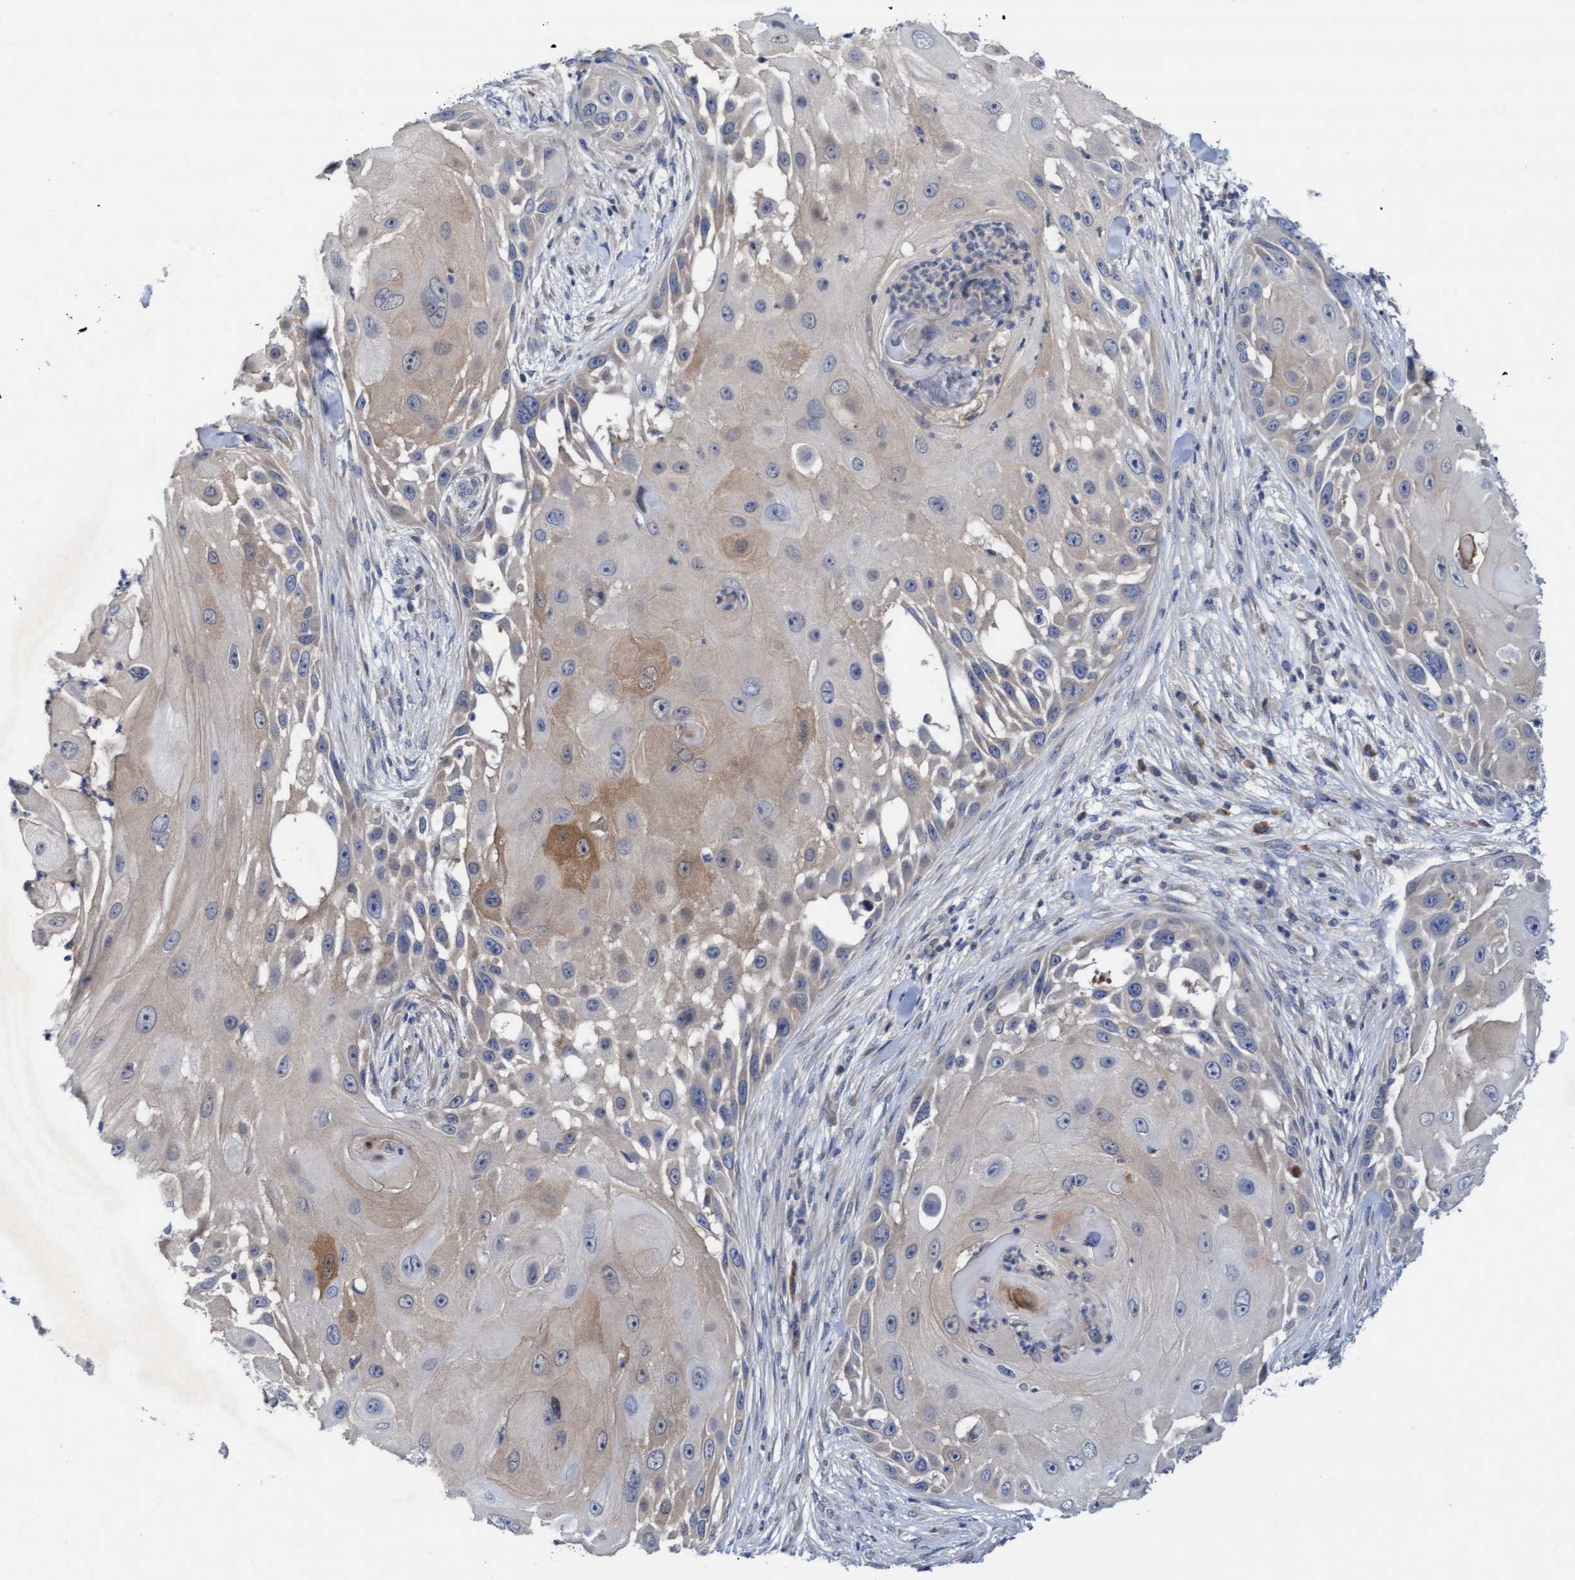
{"staining": {"intensity": "weak", "quantity": "25%-75%", "location": "cytoplasmic/membranous"}, "tissue": "skin cancer", "cell_type": "Tumor cells", "image_type": "cancer", "snomed": [{"axis": "morphology", "description": "Squamous cell carcinoma, NOS"}, {"axis": "topography", "description": "Skin"}], "caption": "A histopathology image of skin cancer (squamous cell carcinoma) stained for a protein exhibits weak cytoplasmic/membranous brown staining in tumor cells.", "gene": "PLCD1", "patient": {"sex": "female", "age": 44}}